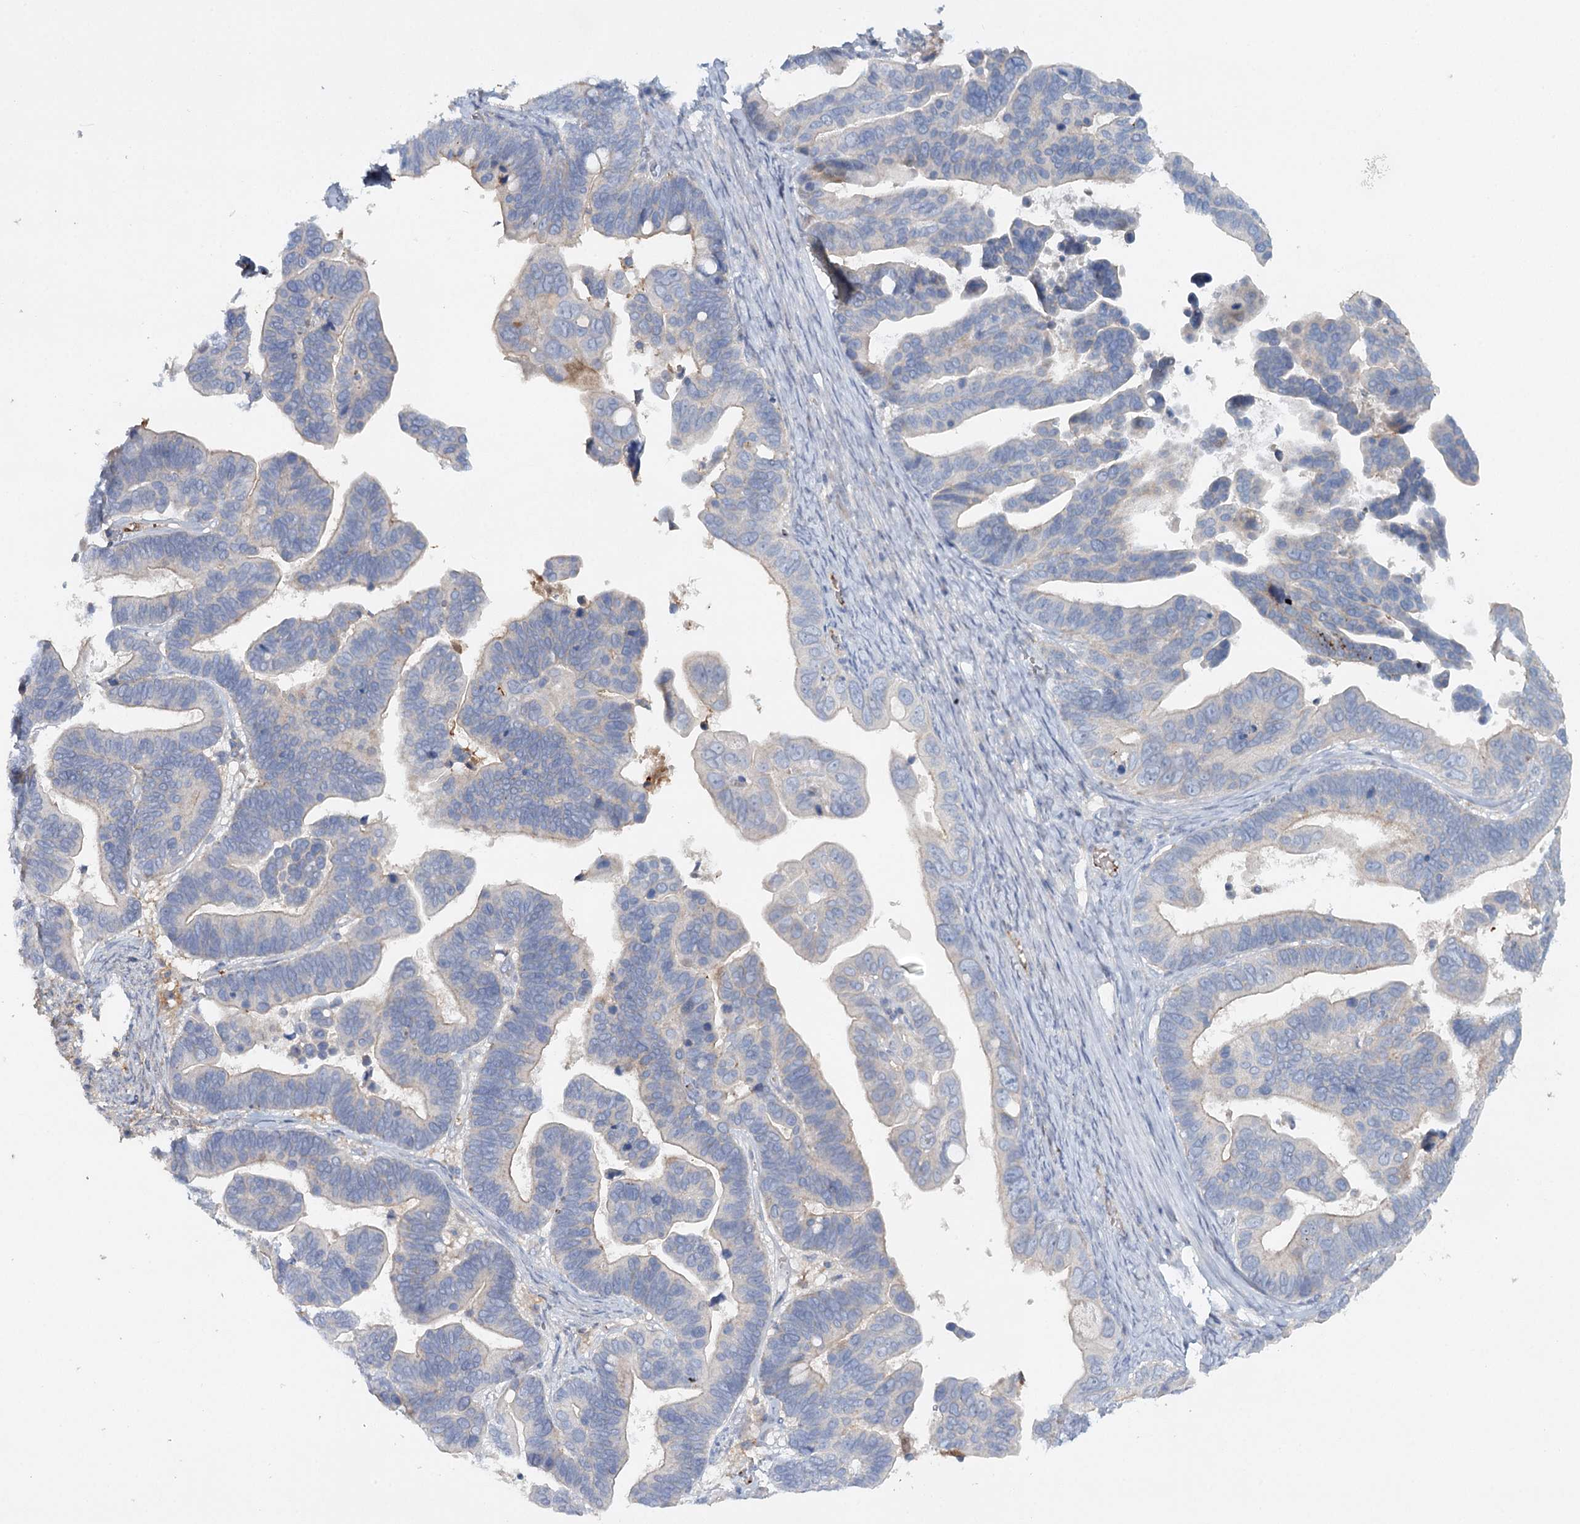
{"staining": {"intensity": "weak", "quantity": "<25%", "location": "cytoplasmic/membranous"}, "tissue": "ovarian cancer", "cell_type": "Tumor cells", "image_type": "cancer", "snomed": [{"axis": "morphology", "description": "Cystadenocarcinoma, serous, NOS"}, {"axis": "topography", "description": "Ovary"}], "caption": "Tumor cells show no significant protein expression in ovarian cancer. (IHC, brightfield microscopy, high magnification).", "gene": "ALKBH8", "patient": {"sex": "female", "age": 56}}